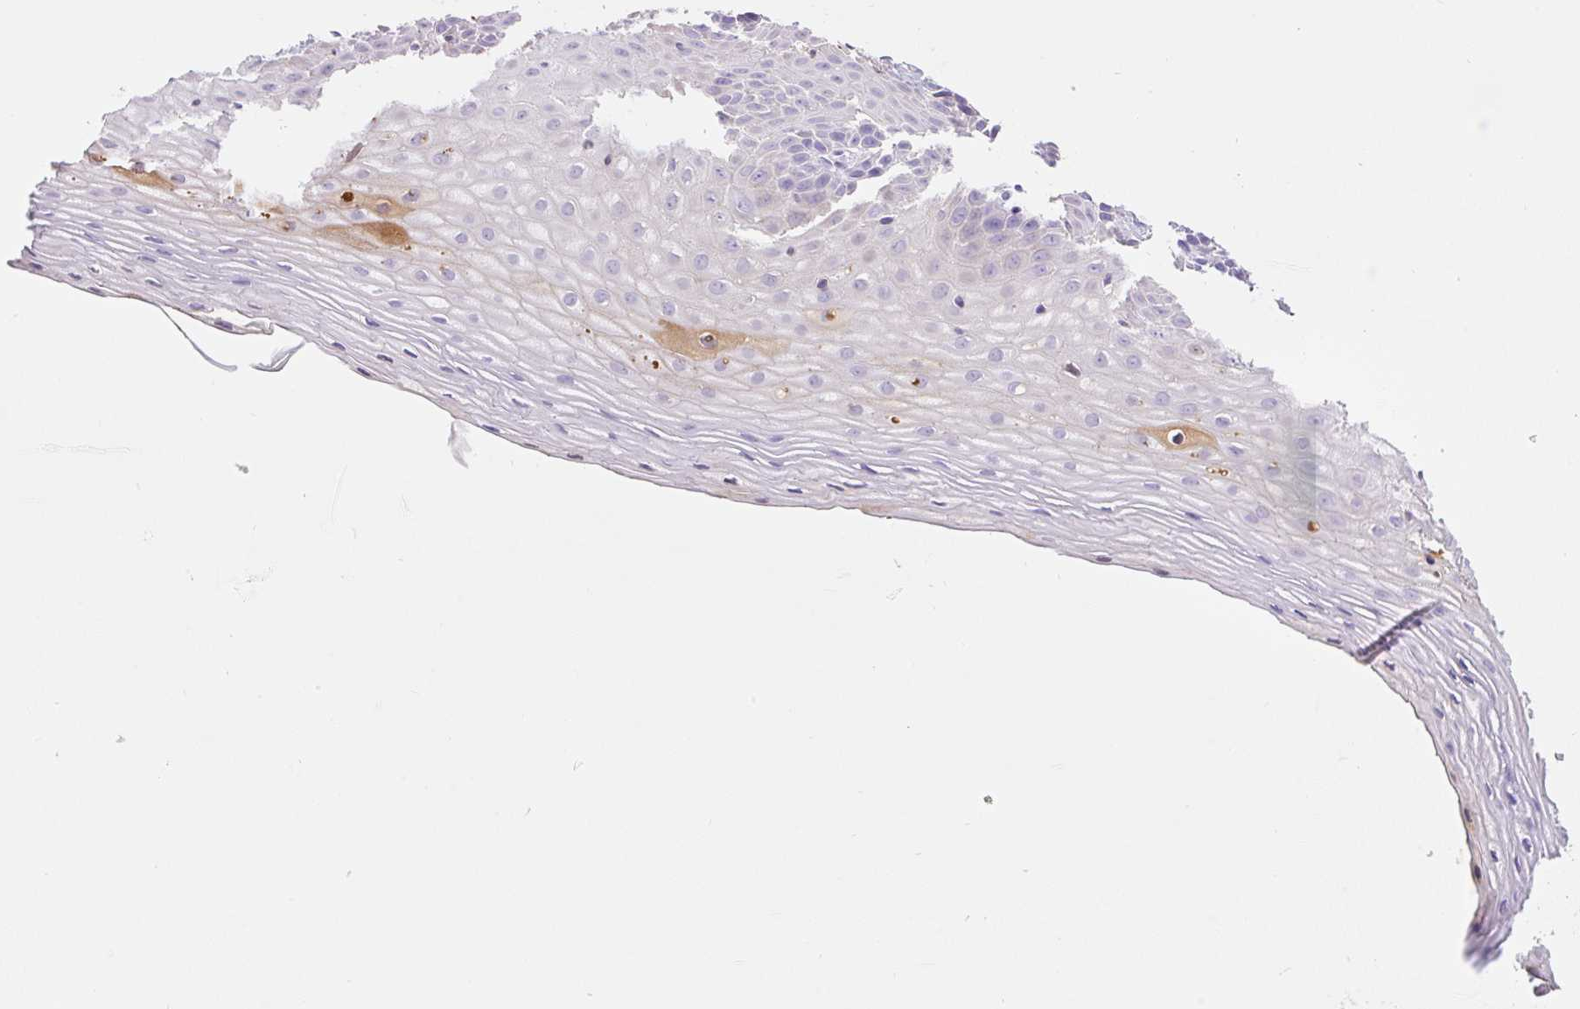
{"staining": {"intensity": "moderate", "quantity": "<25%", "location": "cytoplasmic/membranous"}, "tissue": "cervix", "cell_type": "Glandular cells", "image_type": "normal", "snomed": [{"axis": "morphology", "description": "Normal tissue, NOS"}, {"axis": "topography", "description": "Cervix"}], "caption": "This is an image of immunohistochemistry (IHC) staining of benign cervix, which shows moderate positivity in the cytoplasmic/membranous of glandular cells.", "gene": "TDRD15", "patient": {"sex": "female", "age": 36}}